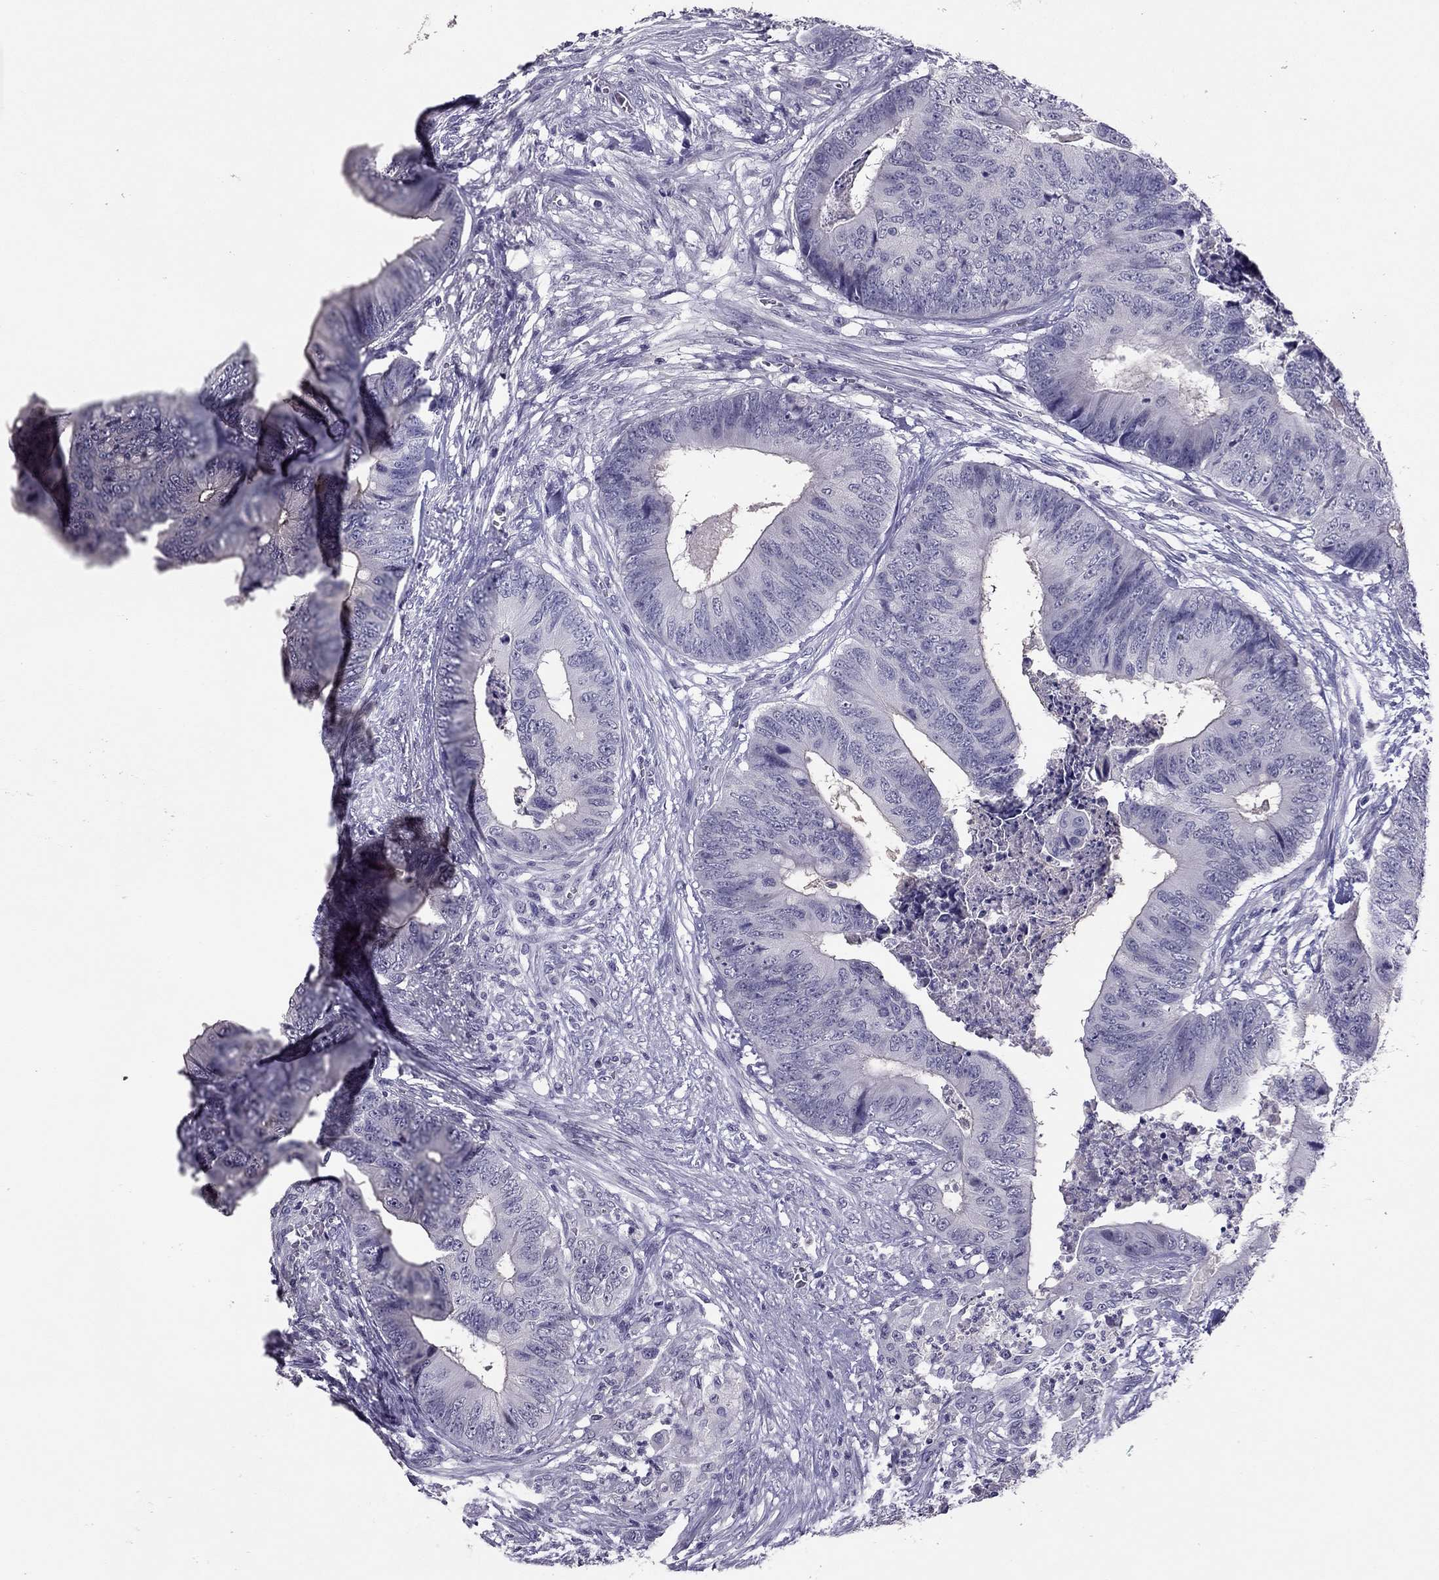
{"staining": {"intensity": "negative", "quantity": "none", "location": "none"}, "tissue": "colorectal cancer", "cell_type": "Tumor cells", "image_type": "cancer", "snomed": [{"axis": "morphology", "description": "Adenocarcinoma, NOS"}, {"axis": "topography", "description": "Colon"}], "caption": "The IHC histopathology image has no significant positivity in tumor cells of colorectal cancer (adenocarcinoma) tissue.", "gene": "RHO", "patient": {"sex": "male", "age": 84}}